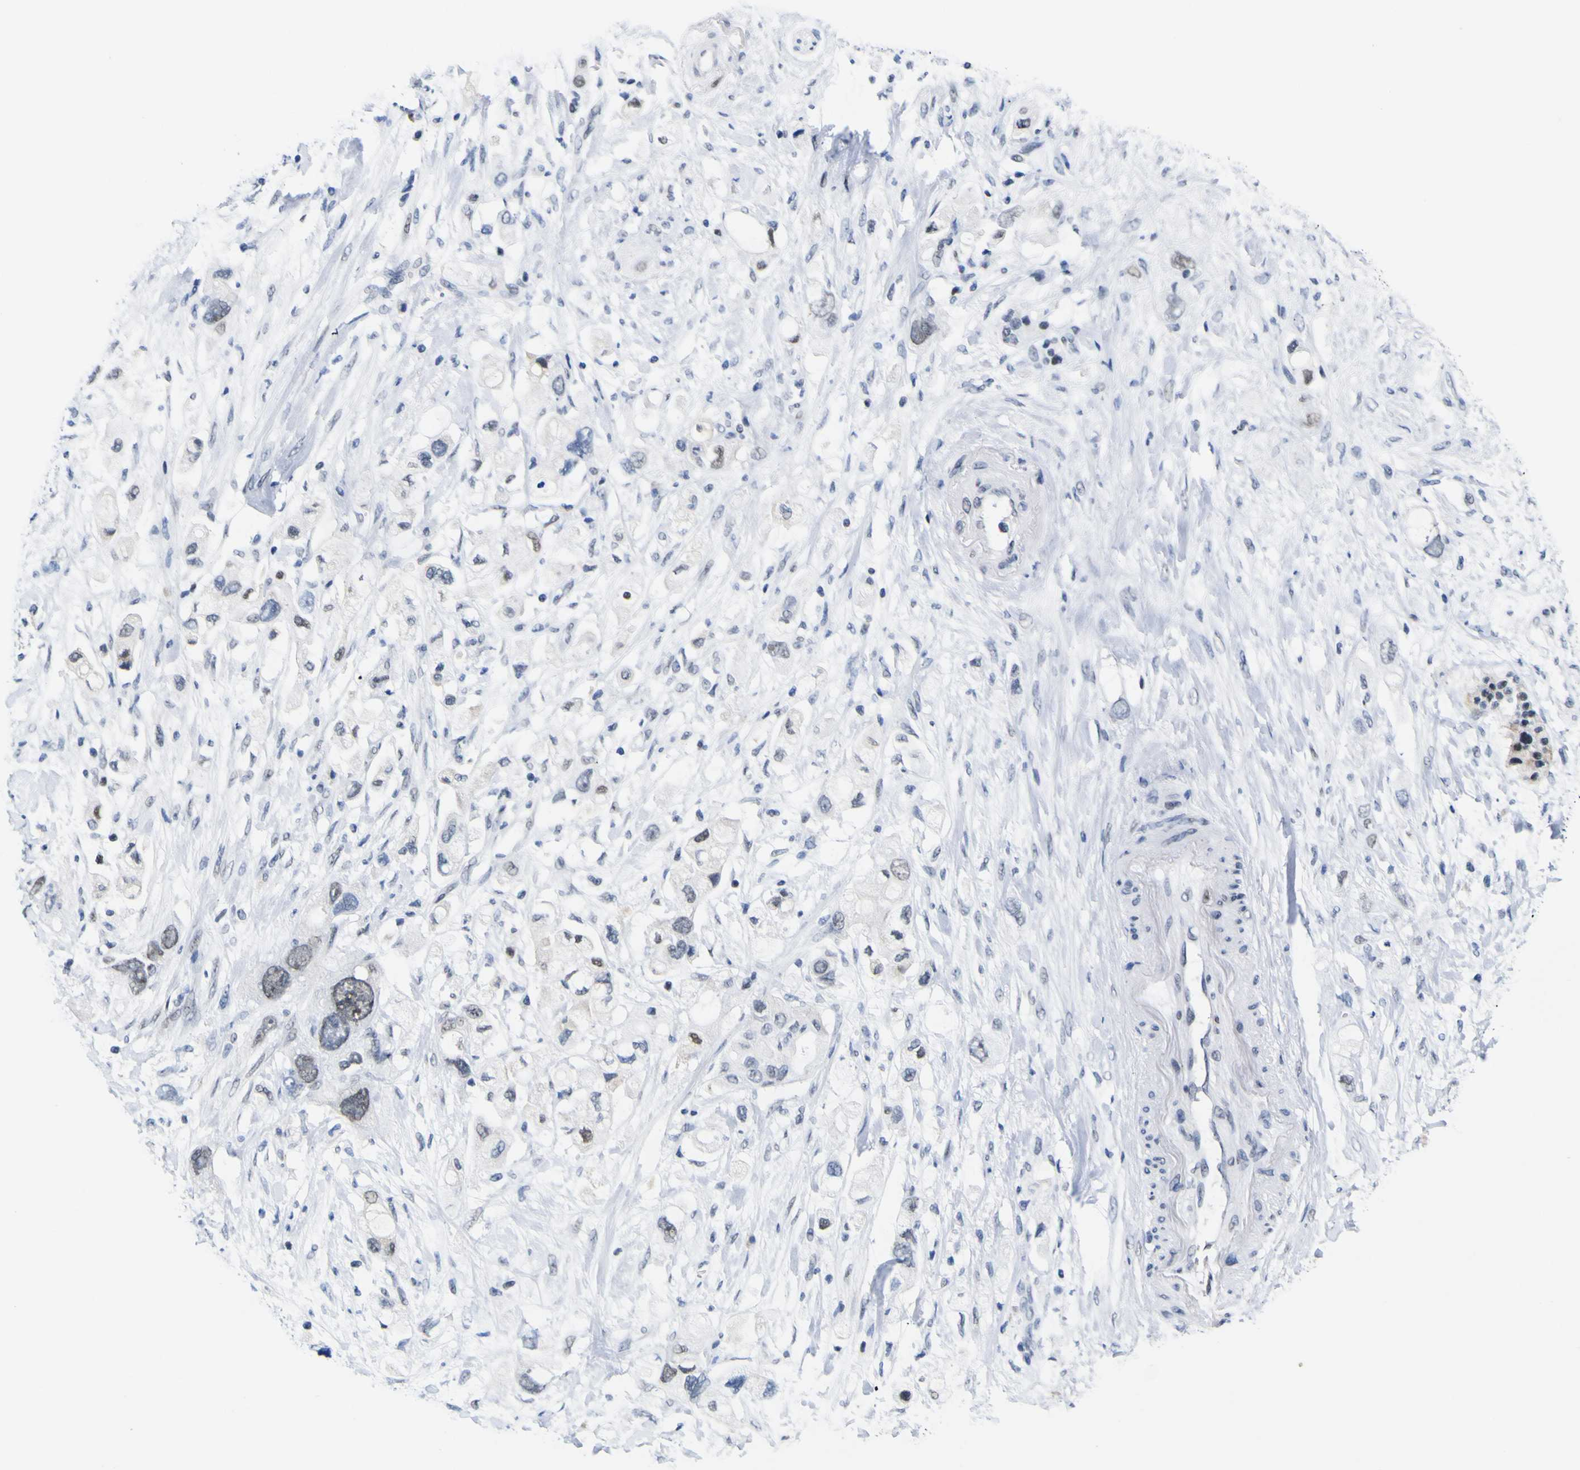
{"staining": {"intensity": "weak", "quantity": "<25%", "location": "nuclear"}, "tissue": "pancreatic cancer", "cell_type": "Tumor cells", "image_type": "cancer", "snomed": [{"axis": "morphology", "description": "Adenocarcinoma, NOS"}, {"axis": "topography", "description": "Pancreas"}], "caption": "Tumor cells are negative for brown protein staining in pancreatic cancer.", "gene": "MBD3", "patient": {"sex": "female", "age": 56}}